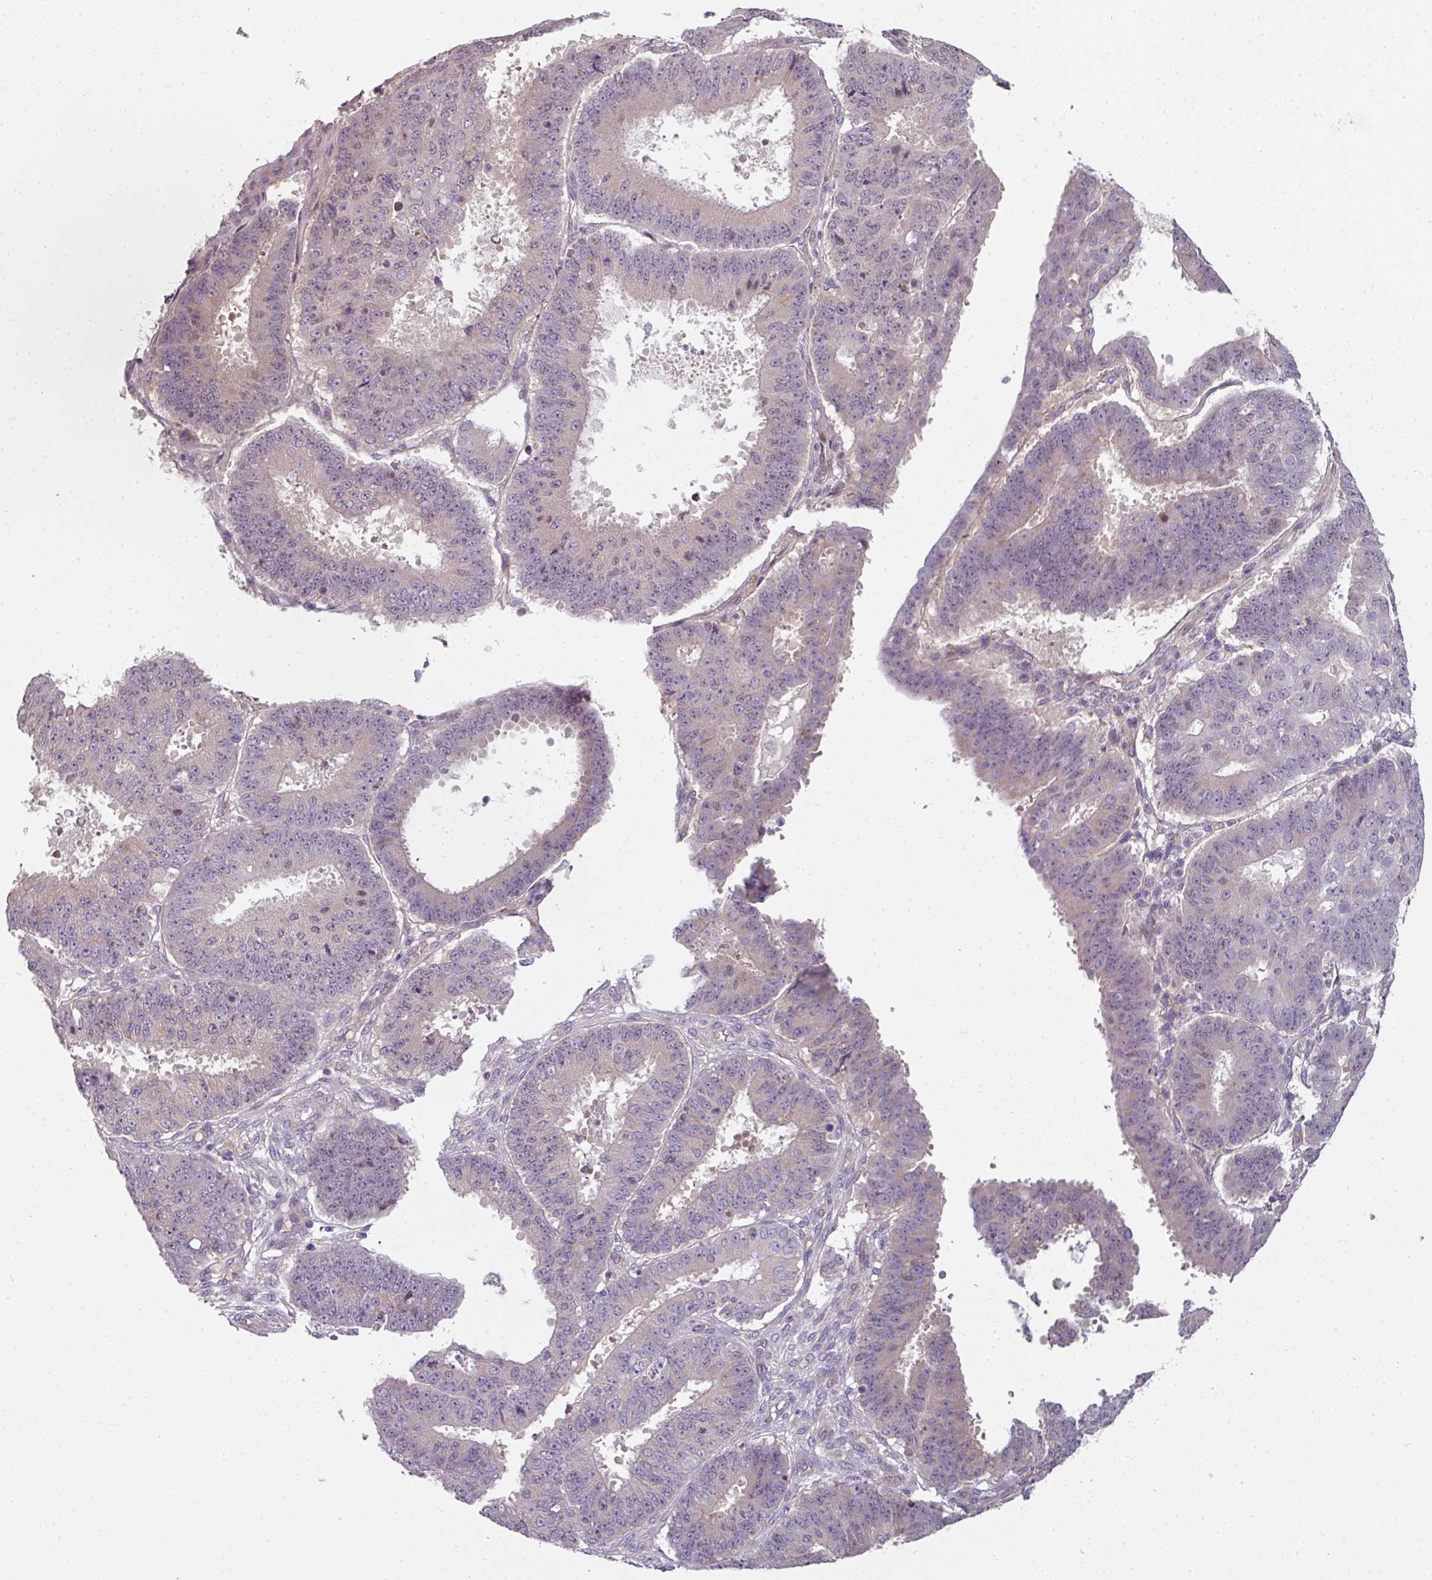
{"staining": {"intensity": "negative", "quantity": "none", "location": "none"}, "tissue": "ovarian cancer", "cell_type": "Tumor cells", "image_type": "cancer", "snomed": [{"axis": "morphology", "description": "Carcinoma, endometroid"}, {"axis": "topography", "description": "Appendix"}, {"axis": "topography", "description": "Ovary"}], "caption": "This is an immunohistochemistry micrograph of human ovarian endometroid carcinoma. There is no expression in tumor cells.", "gene": "C19orf33", "patient": {"sex": "female", "age": 42}}